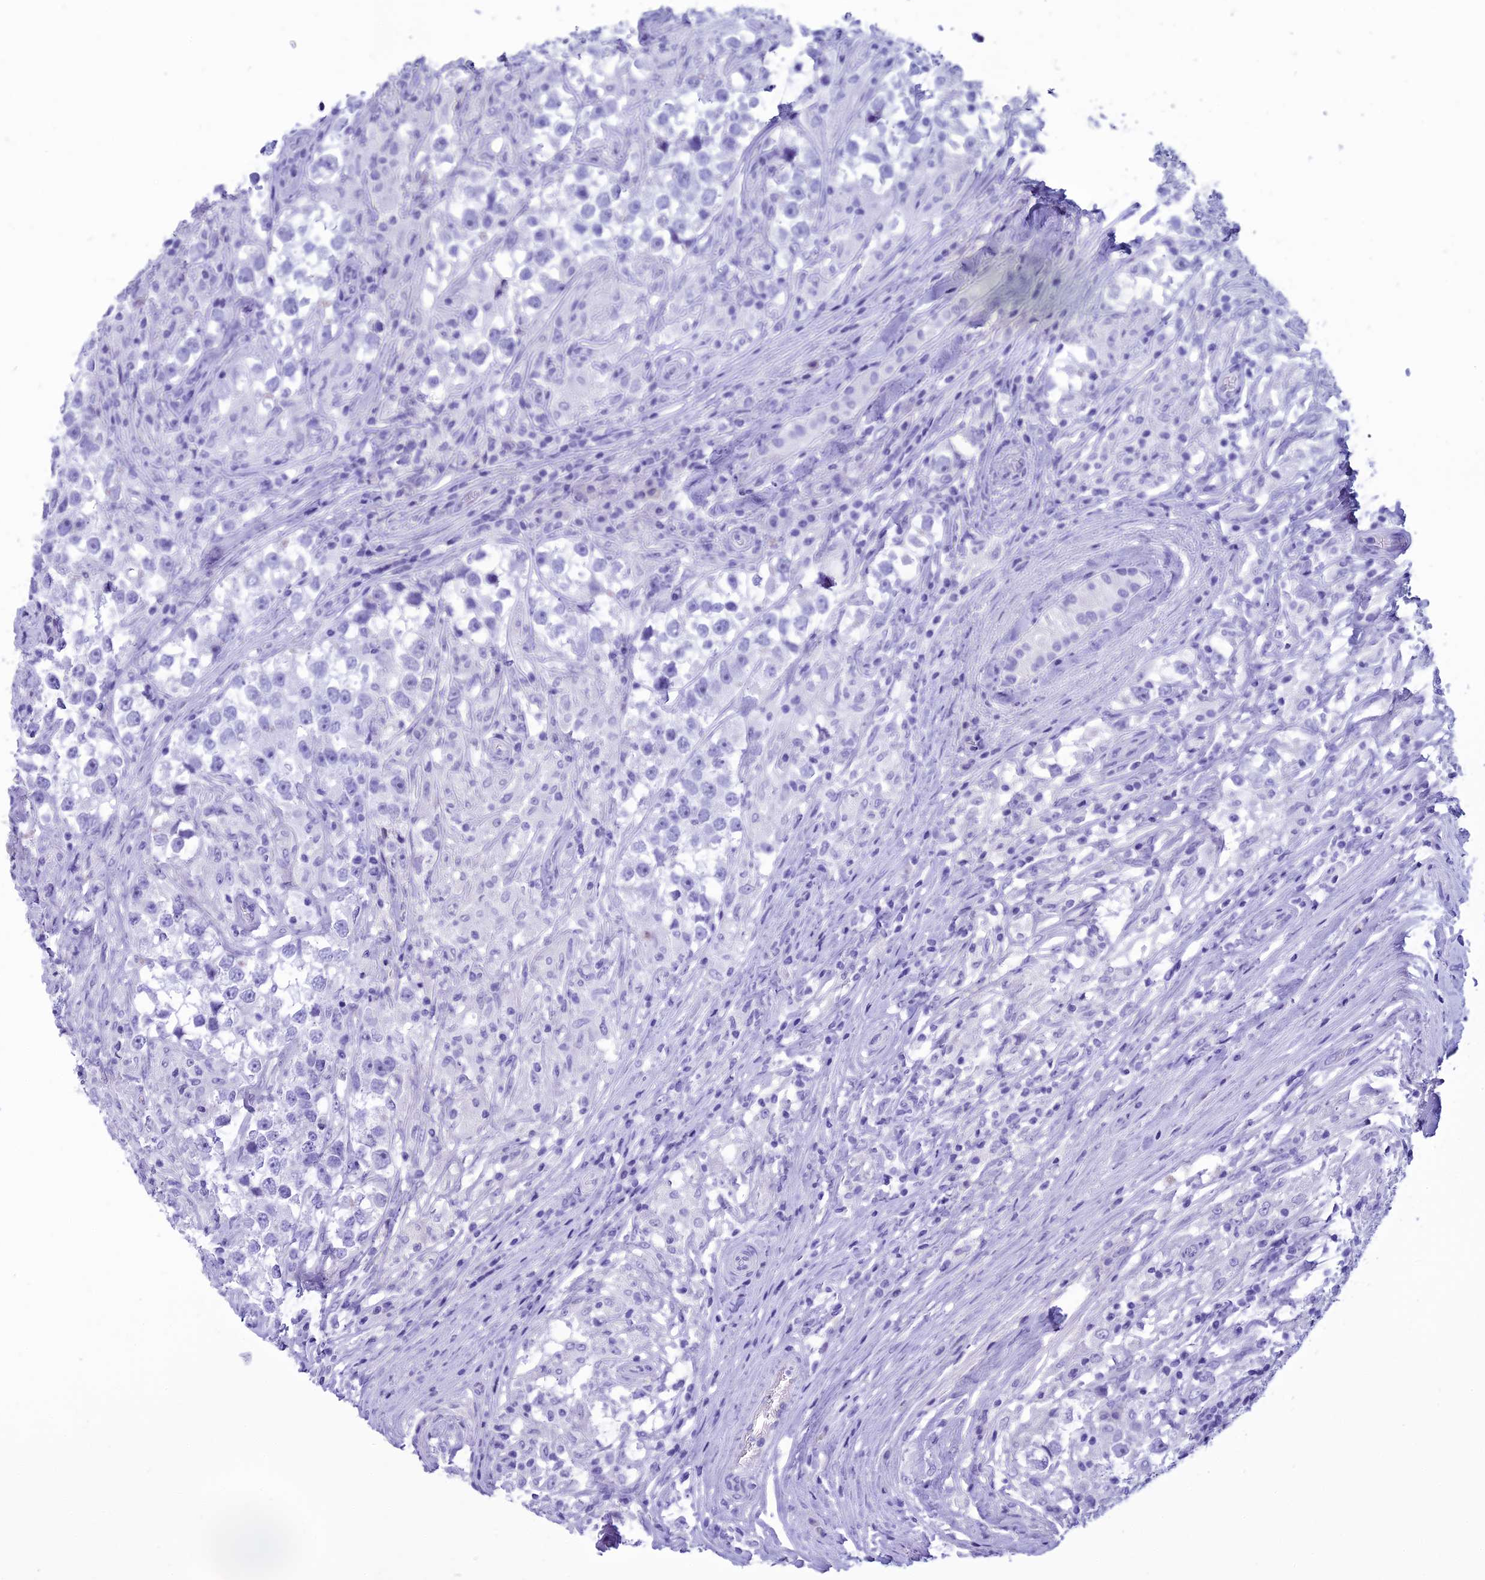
{"staining": {"intensity": "negative", "quantity": "none", "location": "none"}, "tissue": "testis cancer", "cell_type": "Tumor cells", "image_type": "cancer", "snomed": [{"axis": "morphology", "description": "Seminoma, NOS"}, {"axis": "topography", "description": "Testis"}], "caption": "DAB (3,3'-diaminobenzidine) immunohistochemical staining of testis cancer (seminoma) demonstrates no significant expression in tumor cells.", "gene": "KCTD14", "patient": {"sex": "male", "age": 46}}